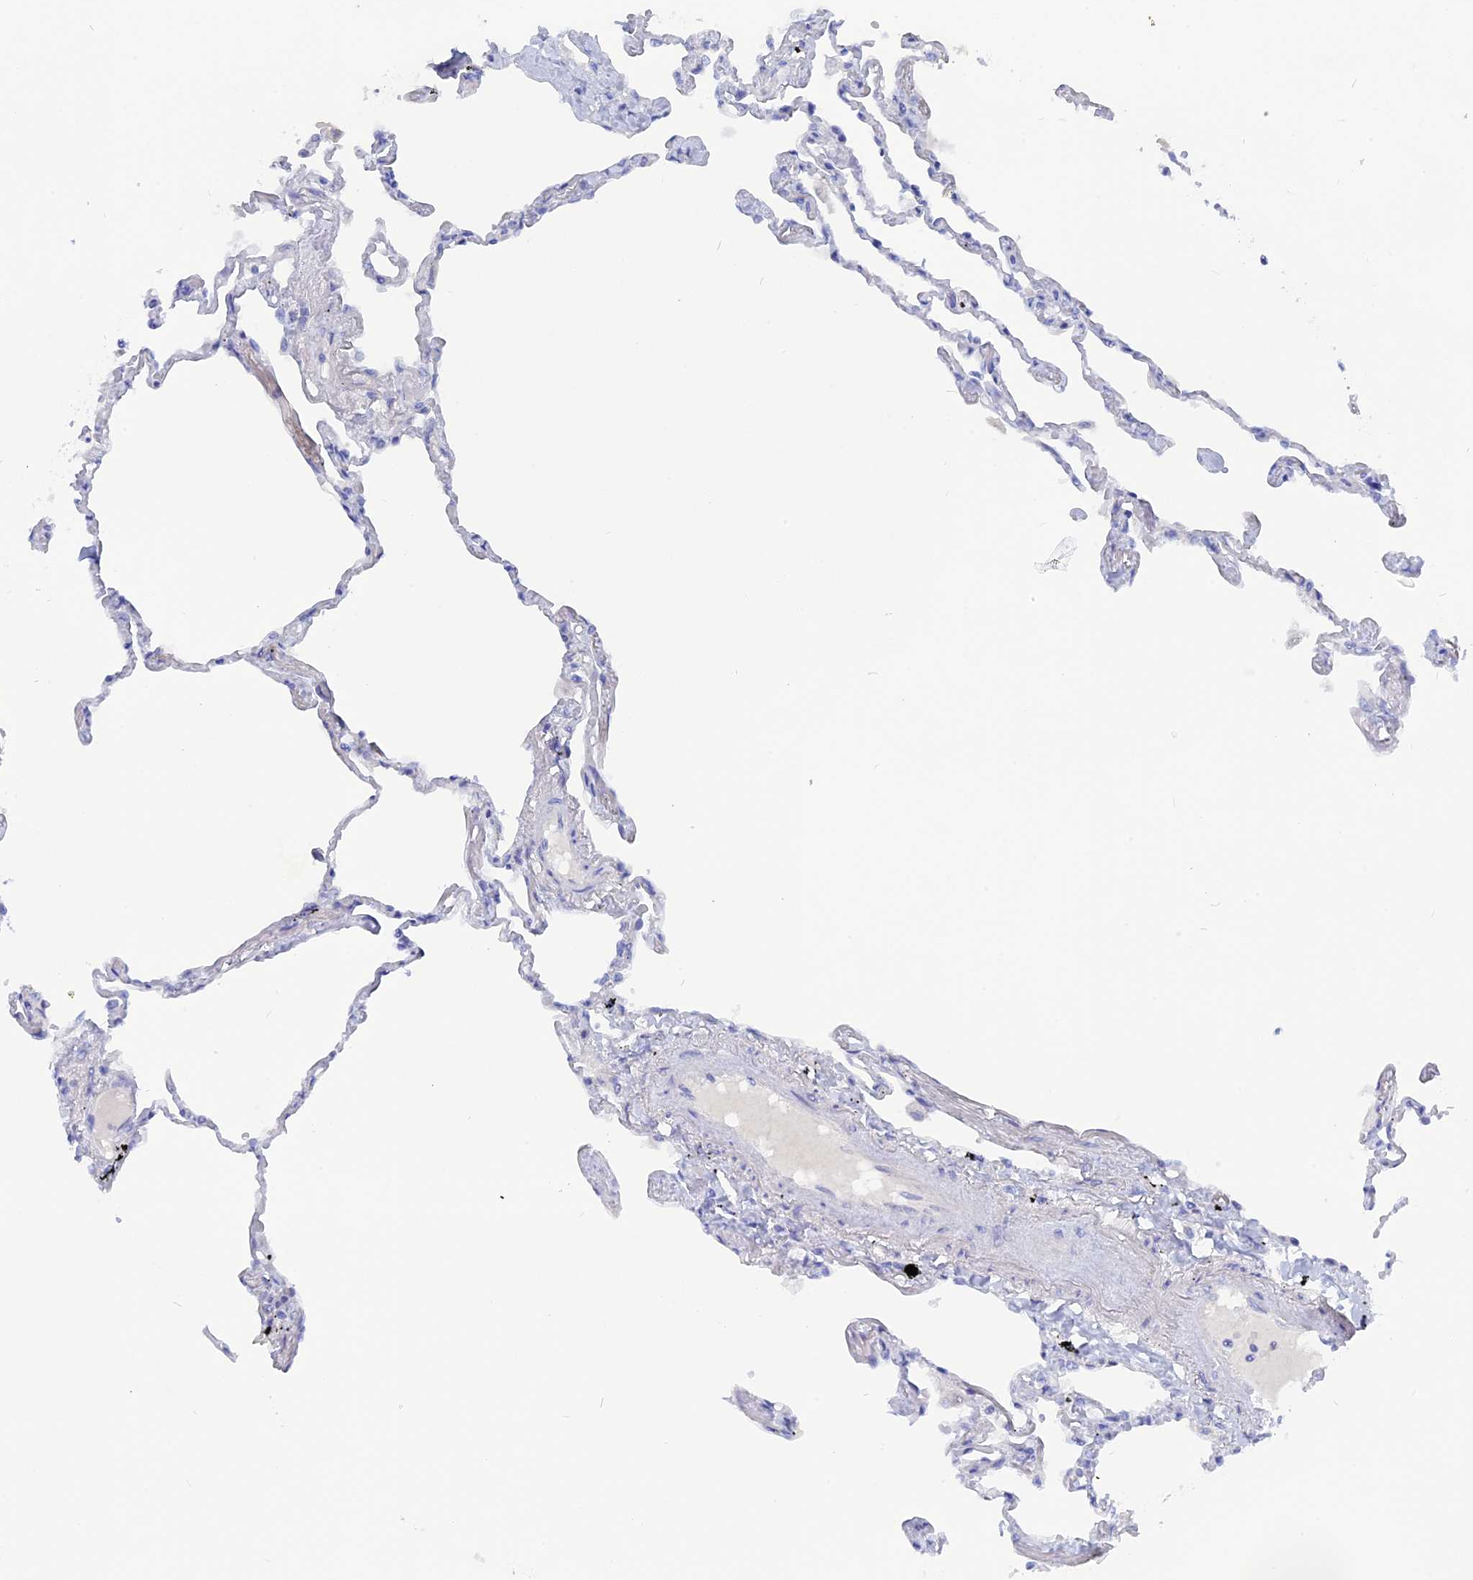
{"staining": {"intensity": "negative", "quantity": "none", "location": "none"}, "tissue": "lung", "cell_type": "Alveolar cells", "image_type": "normal", "snomed": [{"axis": "morphology", "description": "Normal tissue, NOS"}, {"axis": "topography", "description": "Lung"}], "caption": "High power microscopy micrograph of an immunohistochemistry photomicrograph of benign lung, revealing no significant expression in alveolar cells. Nuclei are stained in blue.", "gene": "DACT3", "patient": {"sex": "female", "age": 67}}